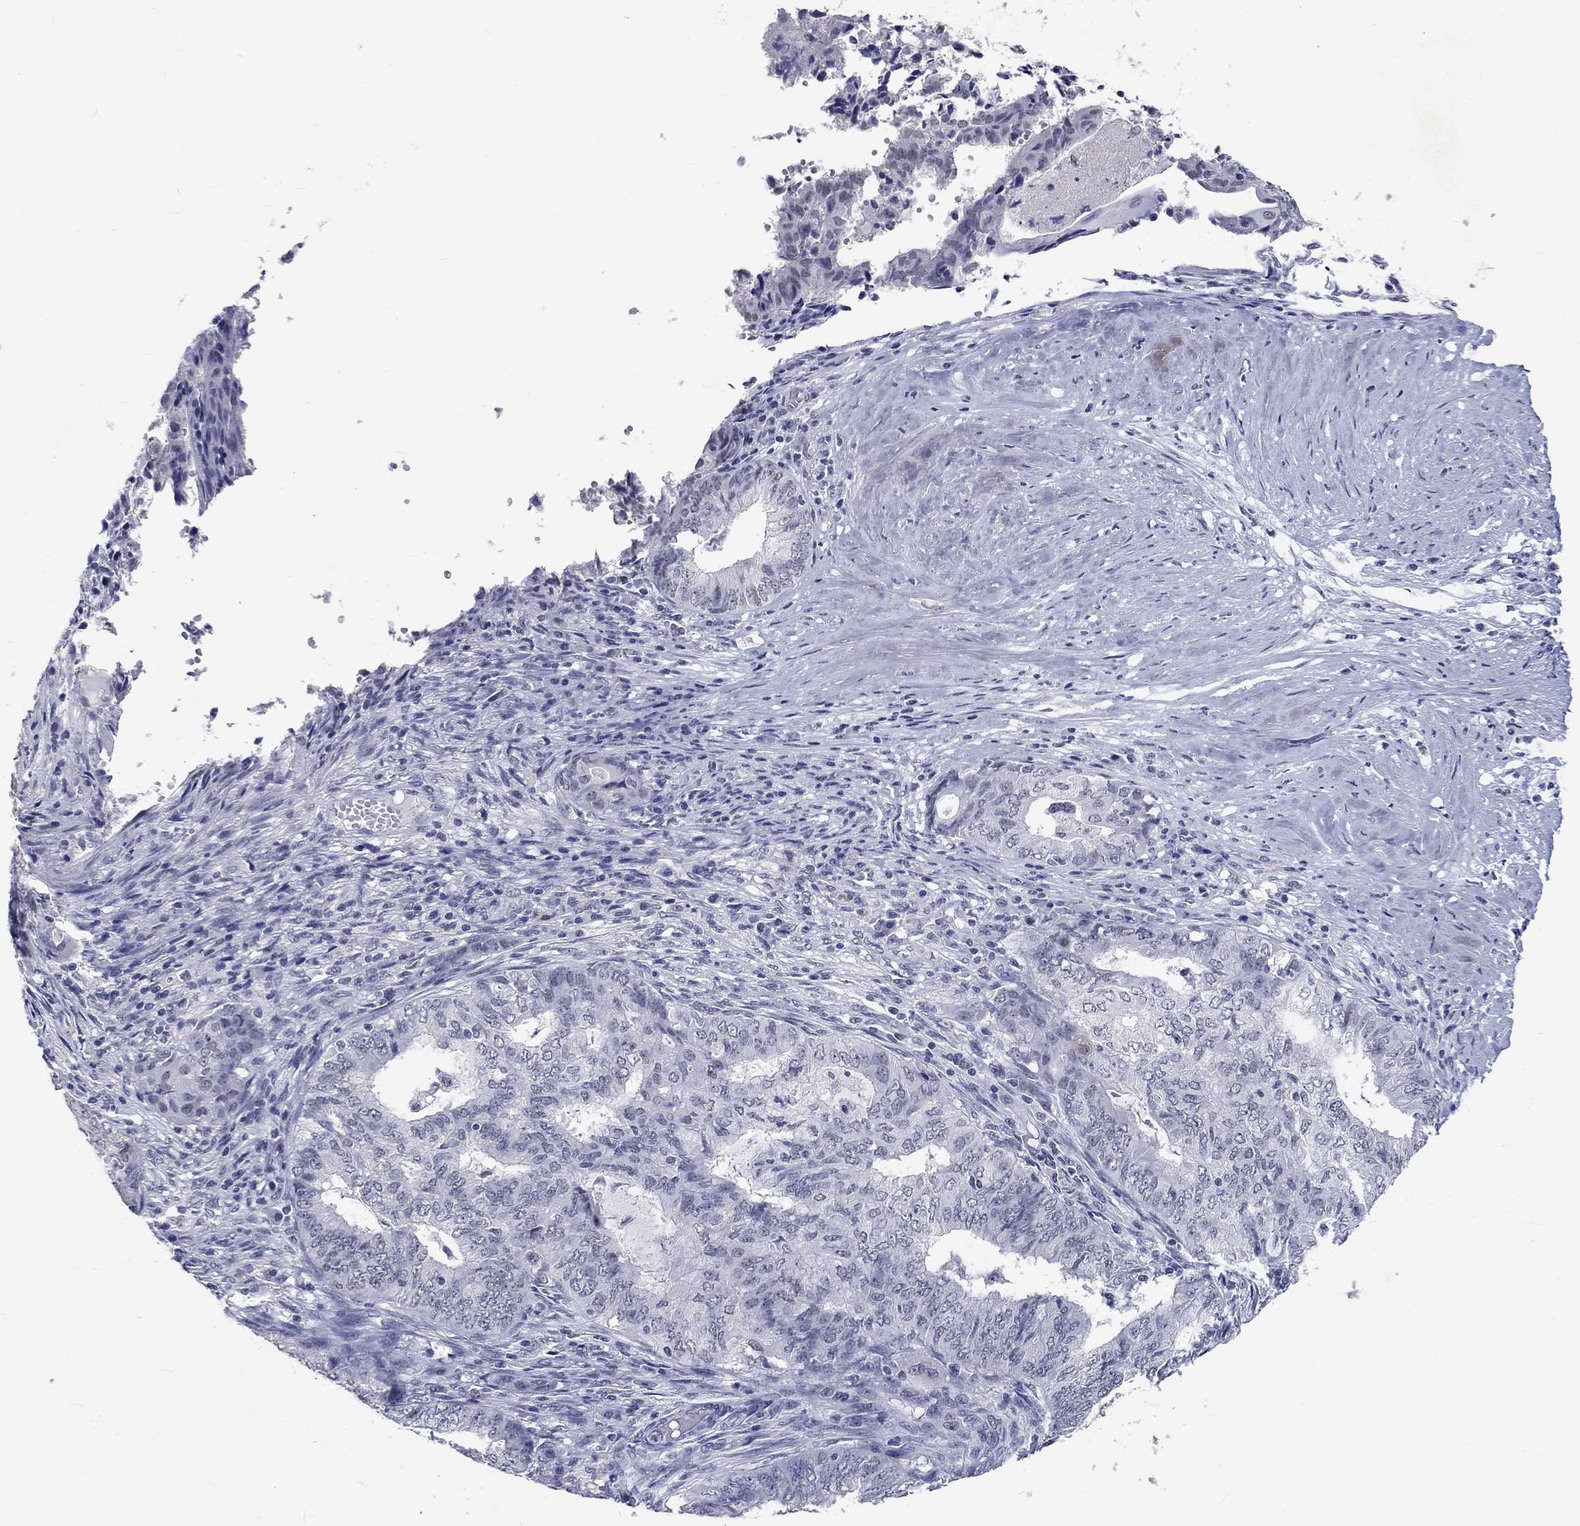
{"staining": {"intensity": "negative", "quantity": "none", "location": "none"}, "tissue": "endometrial cancer", "cell_type": "Tumor cells", "image_type": "cancer", "snomed": [{"axis": "morphology", "description": "Adenocarcinoma, NOS"}, {"axis": "topography", "description": "Endometrium"}], "caption": "A micrograph of human endometrial cancer is negative for staining in tumor cells.", "gene": "GRIN1", "patient": {"sex": "female", "age": 62}}